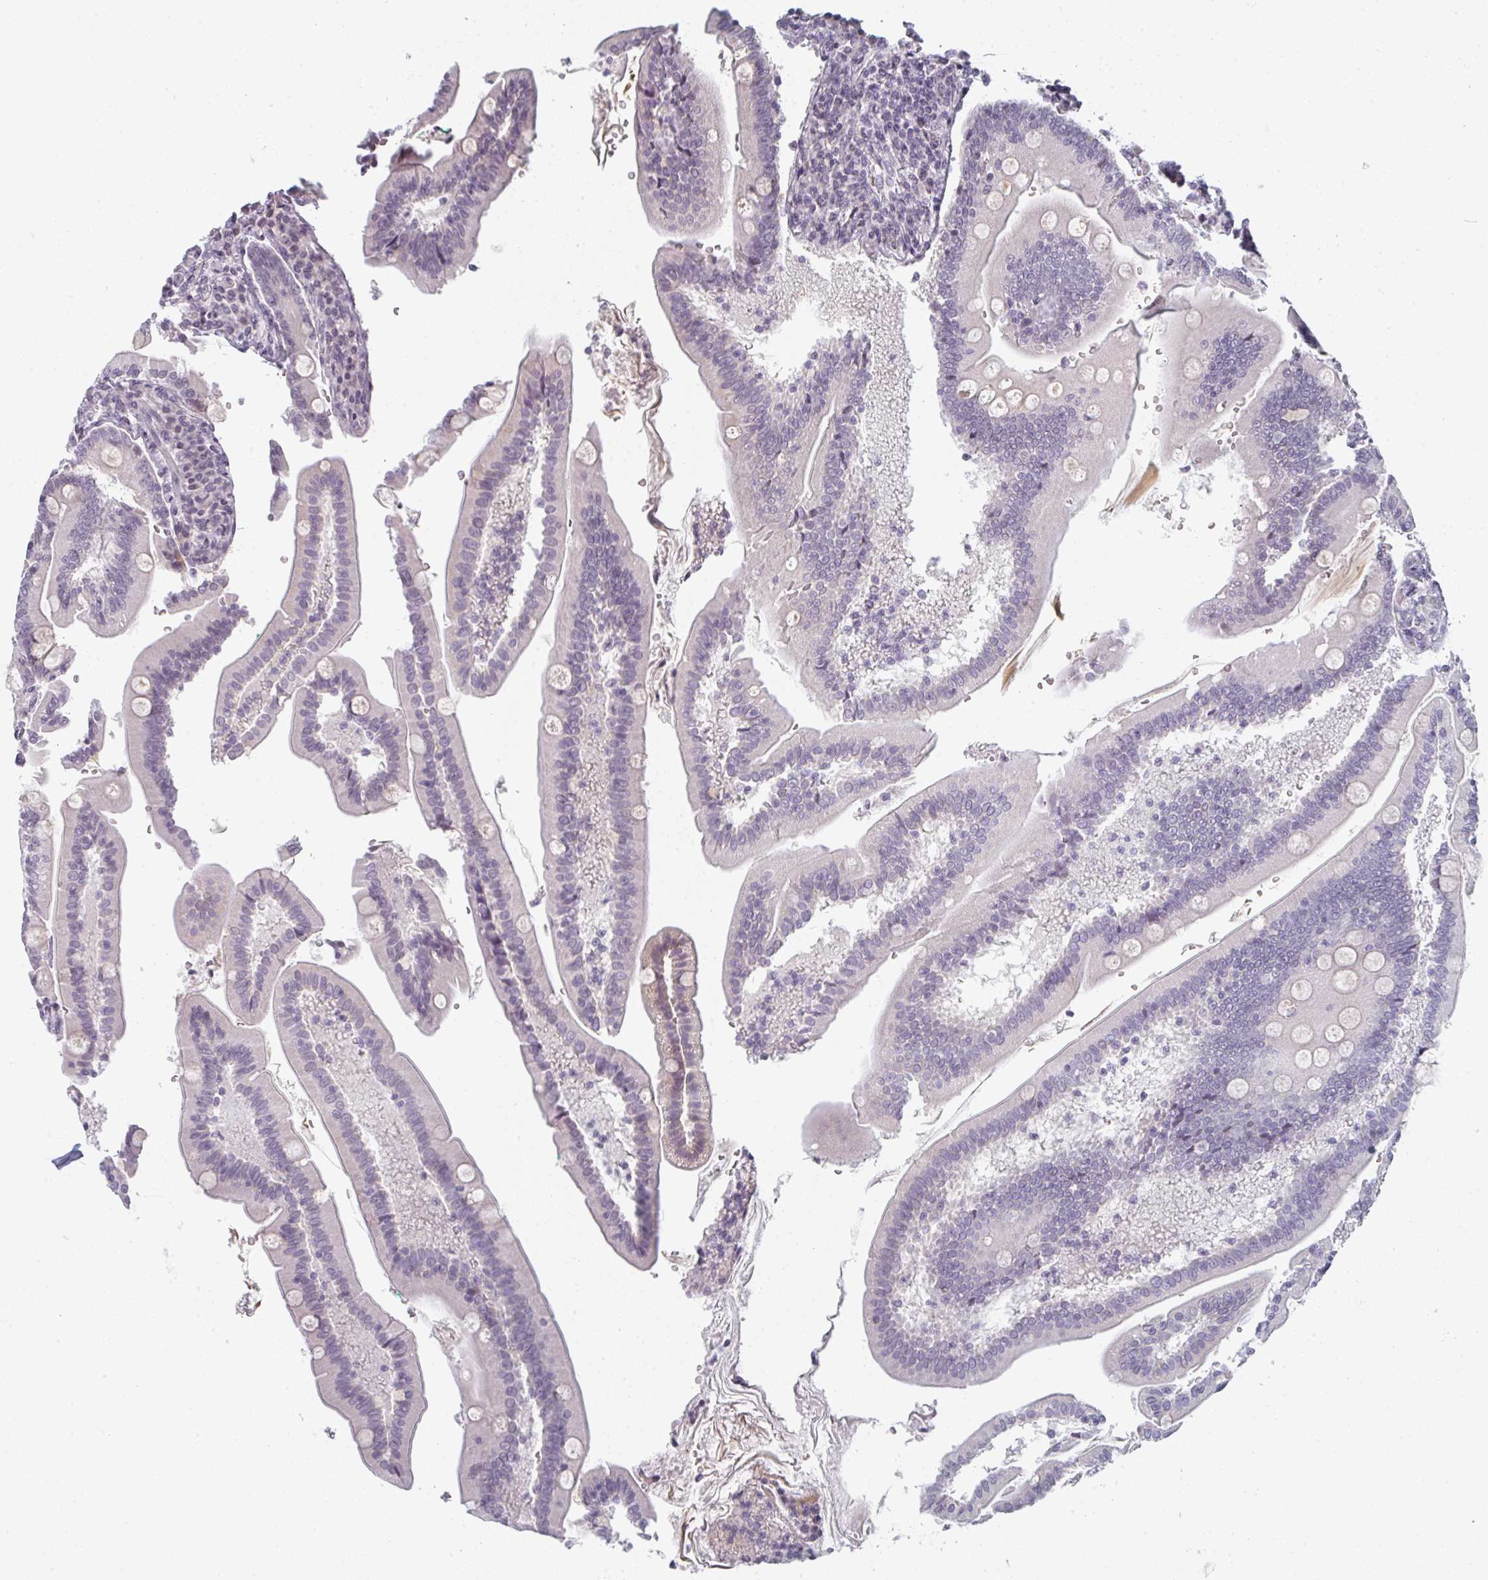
{"staining": {"intensity": "moderate", "quantity": "<25%", "location": "cytoplasmic/membranous"}, "tissue": "duodenum", "cell_type": "Glandular cells", "image_type": "normal", "snomed": [{"axis": "morphology", "description": "Normal tissue, NOS"}, {"axis": "topography", "description": "Duodenum"}], "caption": "An immunohistochemistry micrograph of benign tissue is shown. Protein staining in brown highlights moderate cytoplasmic/membranous positivity in duodenum within glandular cells.", "gene": "RBBP6", "patient": {"sex": "female", "age": 67}}